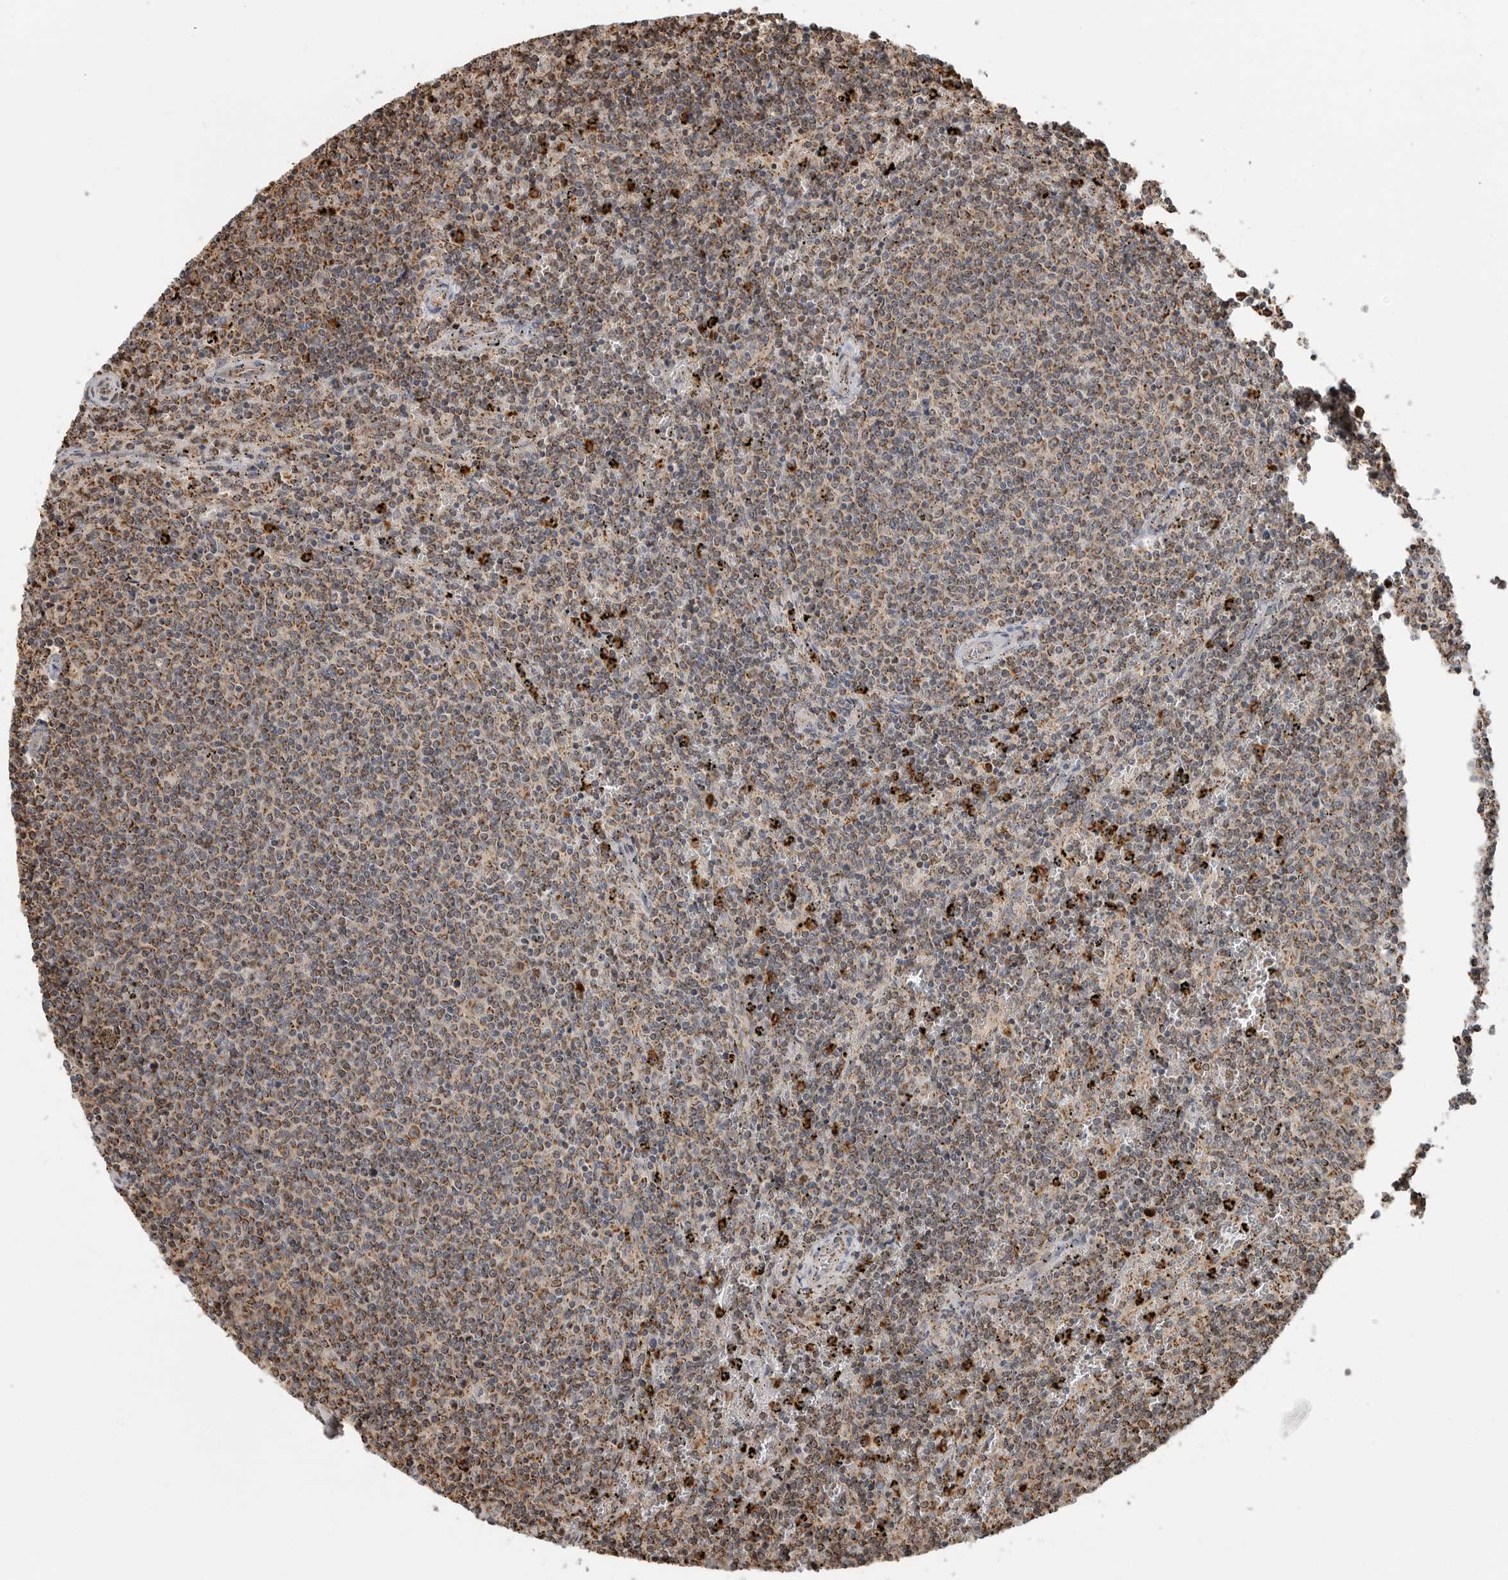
{"staining": {"intensity": "moderate", "quantity": ">75%", "location": "cytoplasmic/membranous"}, "tissue": "lymphoma", "cell_type": "Tumor cells", "image_type": "cancer", "snomed": [{"axis": "morphology", "description": "Malignant lymphoma, non-Hodgkin's type, Low grade"}, {"axis": "topography", "description": "Spleen"}], "caption": "Immunohistochemistry (IHC) histopathology image of lymphoma stained for a protein (brown), which reveals medium levels of moderate cytoplasmic/membranous staining in about >75% of tumor cells.", "gene": "GCNT2", "patient": {"sex": "female", "age": 50}}